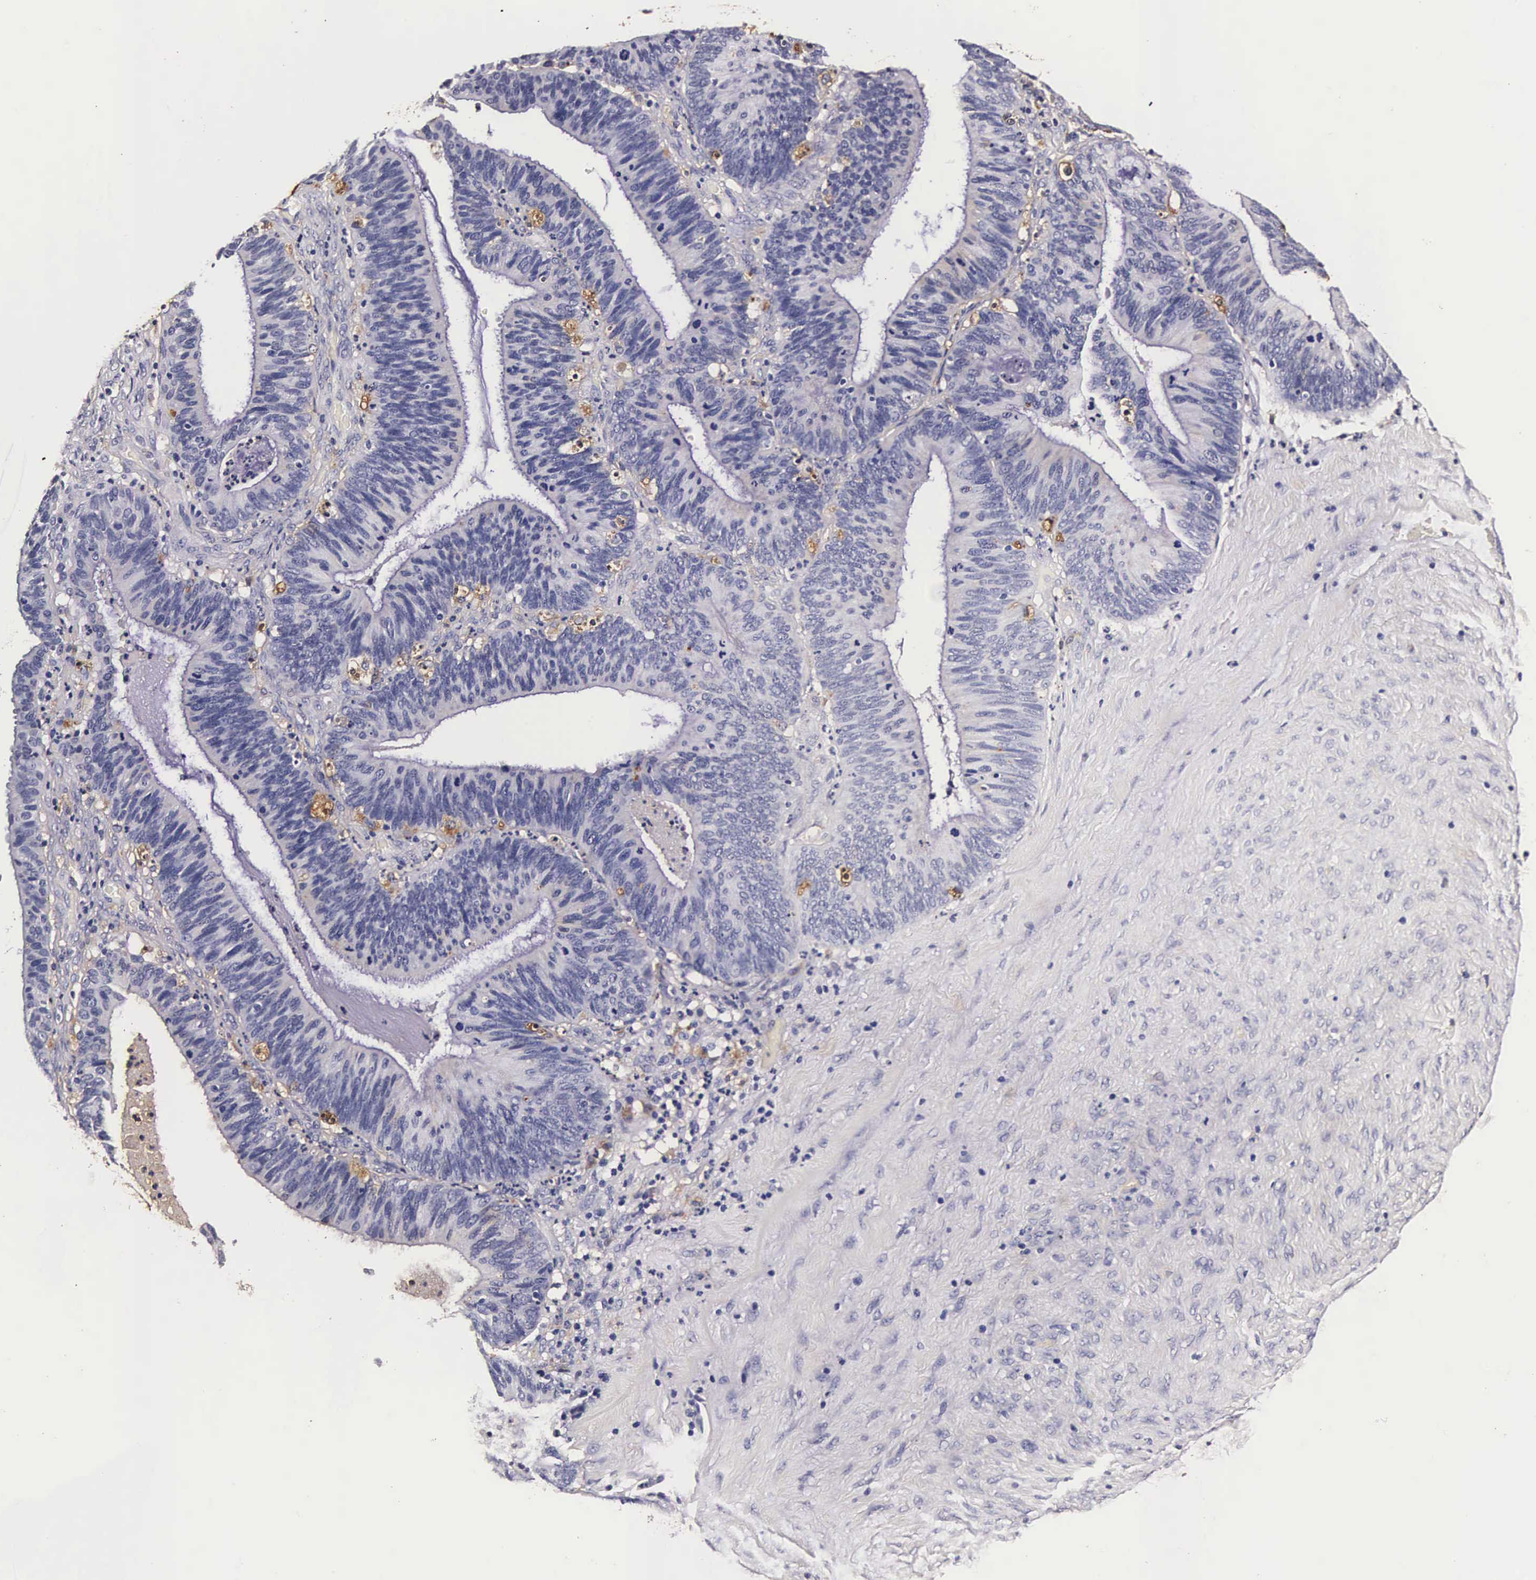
{"staining": {"intensity": "negative", "quantity": "none", "location": "none"}, "tissue": "ovarian cancer", "cell_type": "Tumor cells", "image_type": "cancer", "snomed": [{"axis": "morphology", "description": "Carcinoma, endometroid"}, {"axis": "topography", "description": "Ovary"}], "caption": "Immunohistochemistry (IHC) of ovarian endometroid carcinoma reveals no expression in tumor cells.", "gene": "CTSB", "patient": {"sex": "female", "age": 52}}